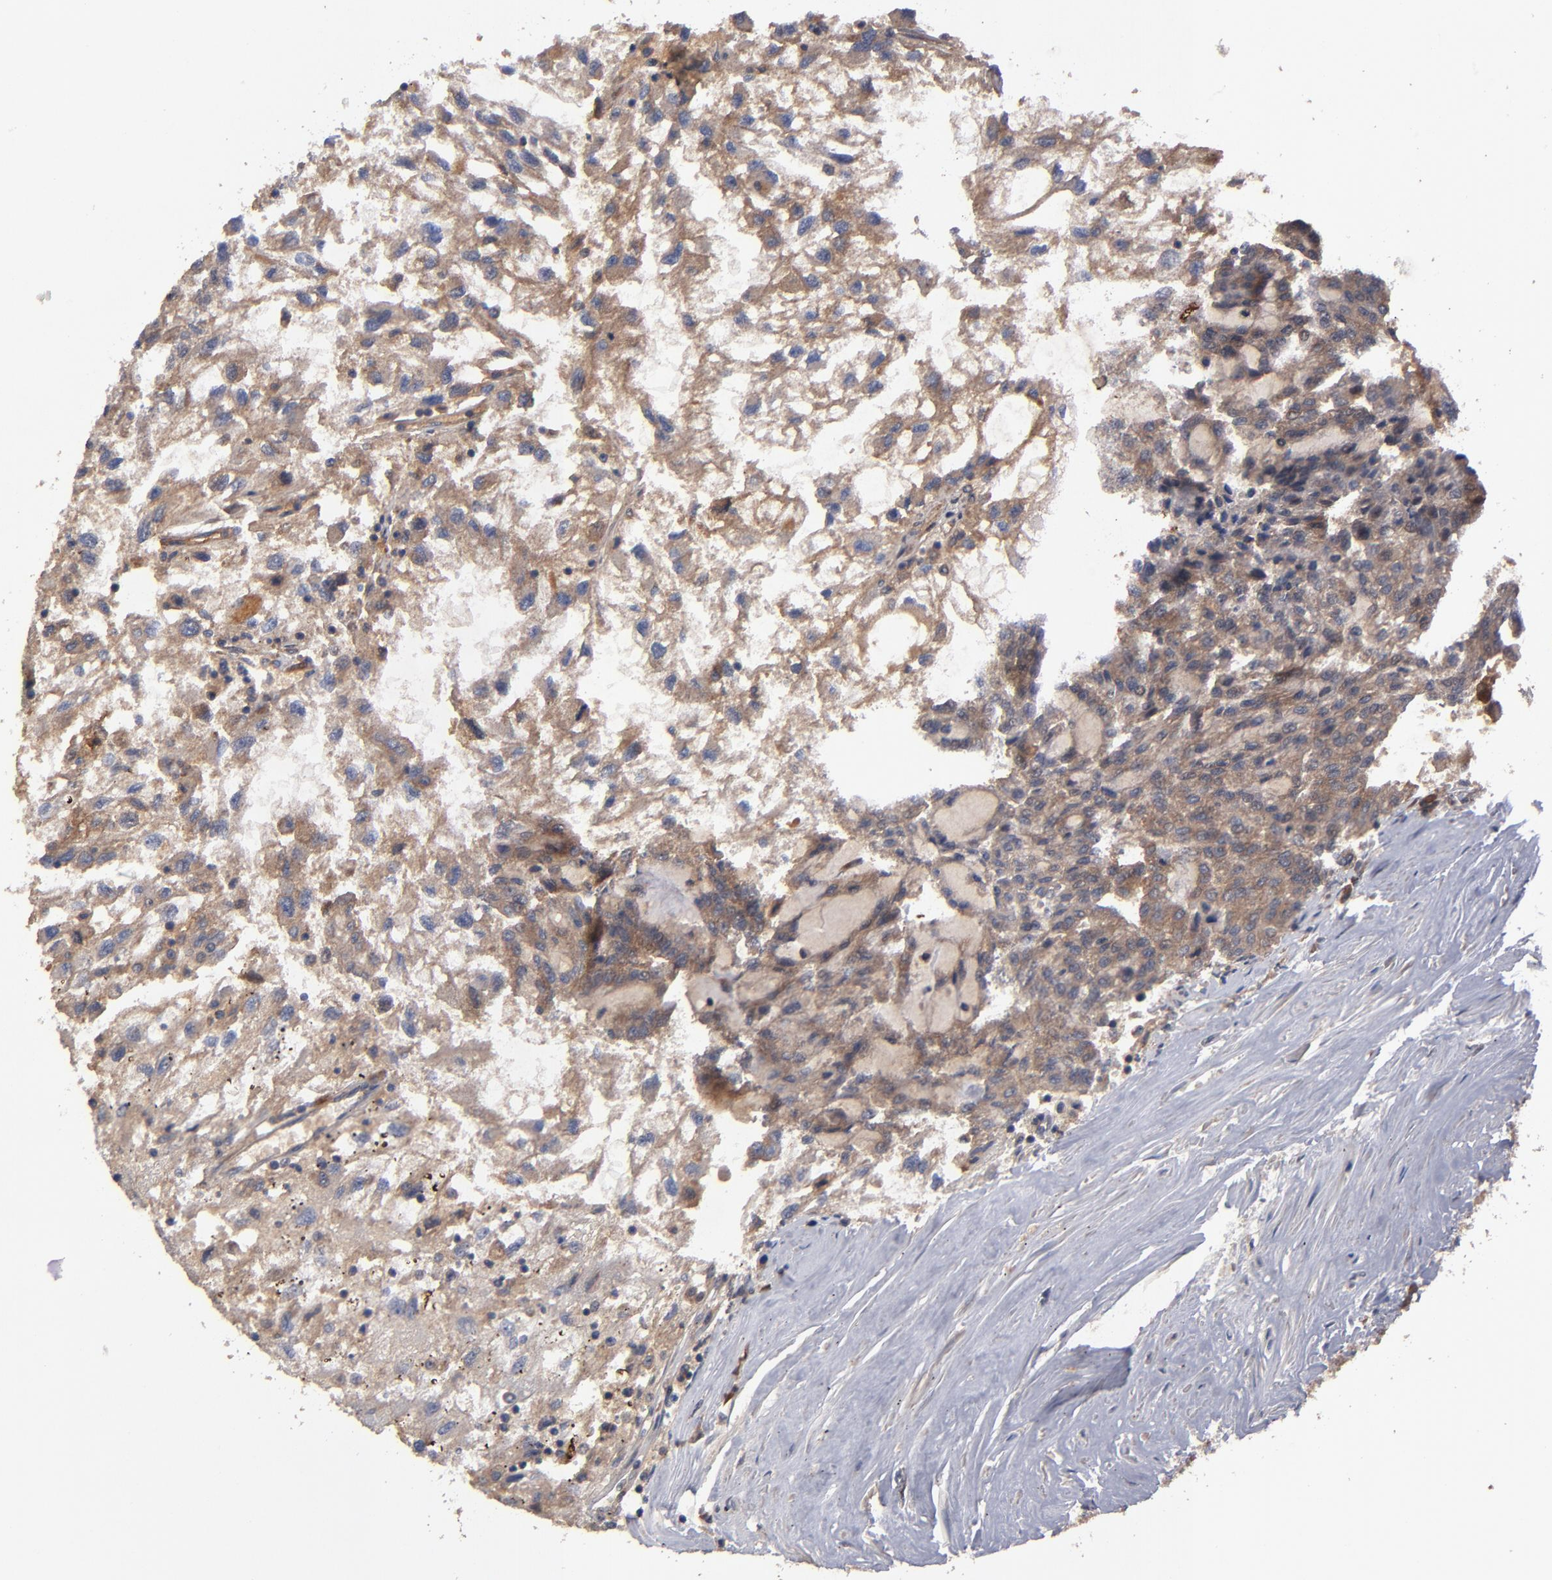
{"staining": {"intensity": "moderate", "quantity": ">75%", "location": "cytoplasmic/membranous"}, "tissue": "renal cancer", "cell_type": "Tumor cells", "image_type": "cancer", "snomed": [{"axis": "morphology", "description": "Normal tissue, NOS"}, {"axis": "morphology", "description": "Adenocarcinoma, NOS"}, {"axis": "topography", "description": "Kidney"}], "caption": "There is medium levels of moderate cytoplasmic/membranous expression in tumor cells of adenocarcinoma (renal), as demonstrated by immunohistochemical staining (brown color).", "gene": "BDKRB1", "patient": {"sex": "male", "age": 71}}